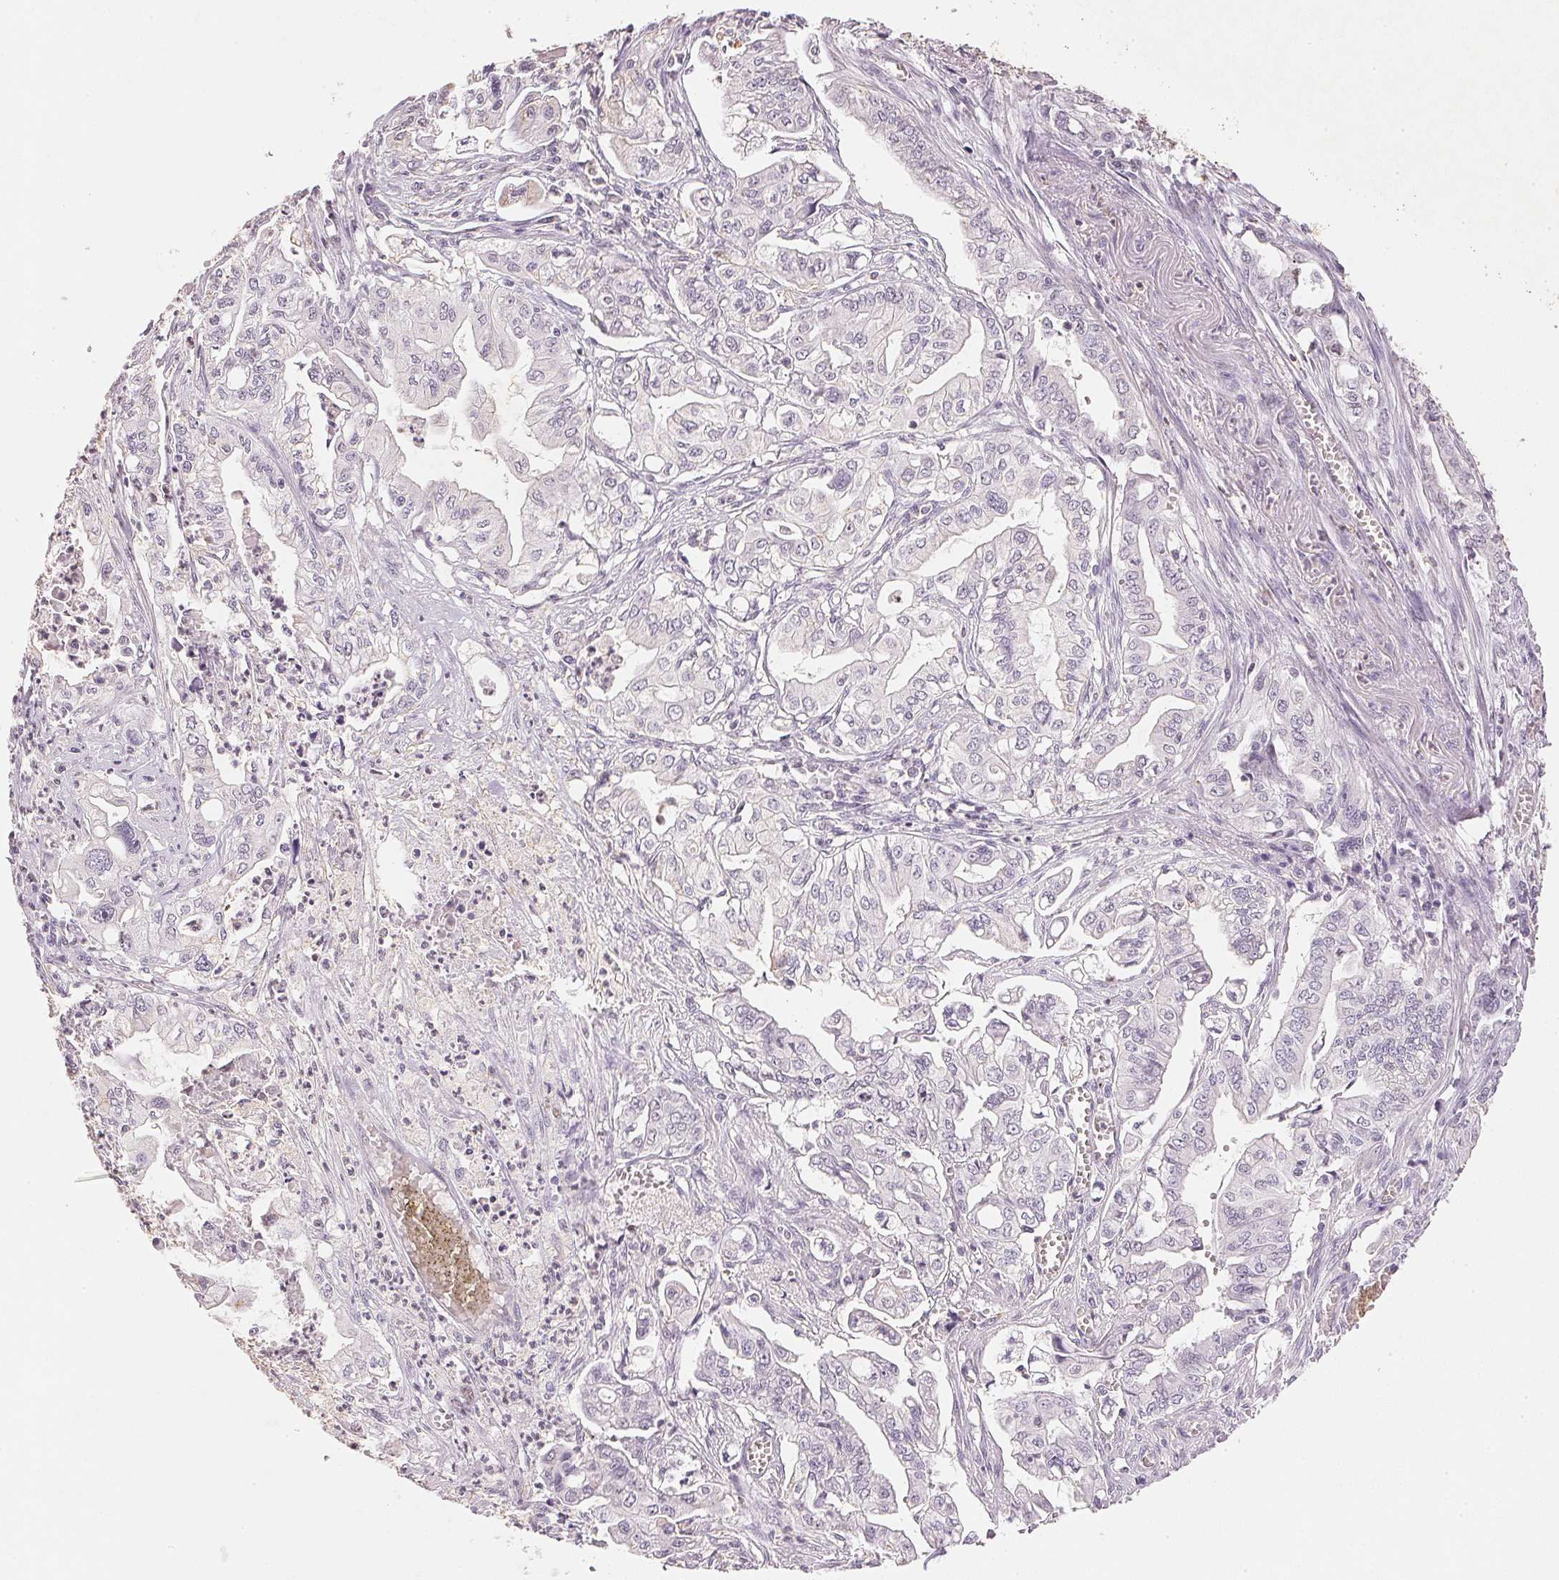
{"staining": {"intensity": "negative", "quantity": "none", "location": "none"}, "tissue": "pancreatic cancer", "cell_type": "Tumor cells", "image_type": "cancer", "snomed": [{"axis": "morphology", "description": "Adenocarcinoma, NOS"}, {"axis": "topography", "description": "Pancreas"}], "caption": "Immunohistochemistry (IHC) of pancreatic adenocarcinoma exhibits no expression in tumor cells.", "gene": "SMTN", "patient": {"sex": "male", "age": 68}}